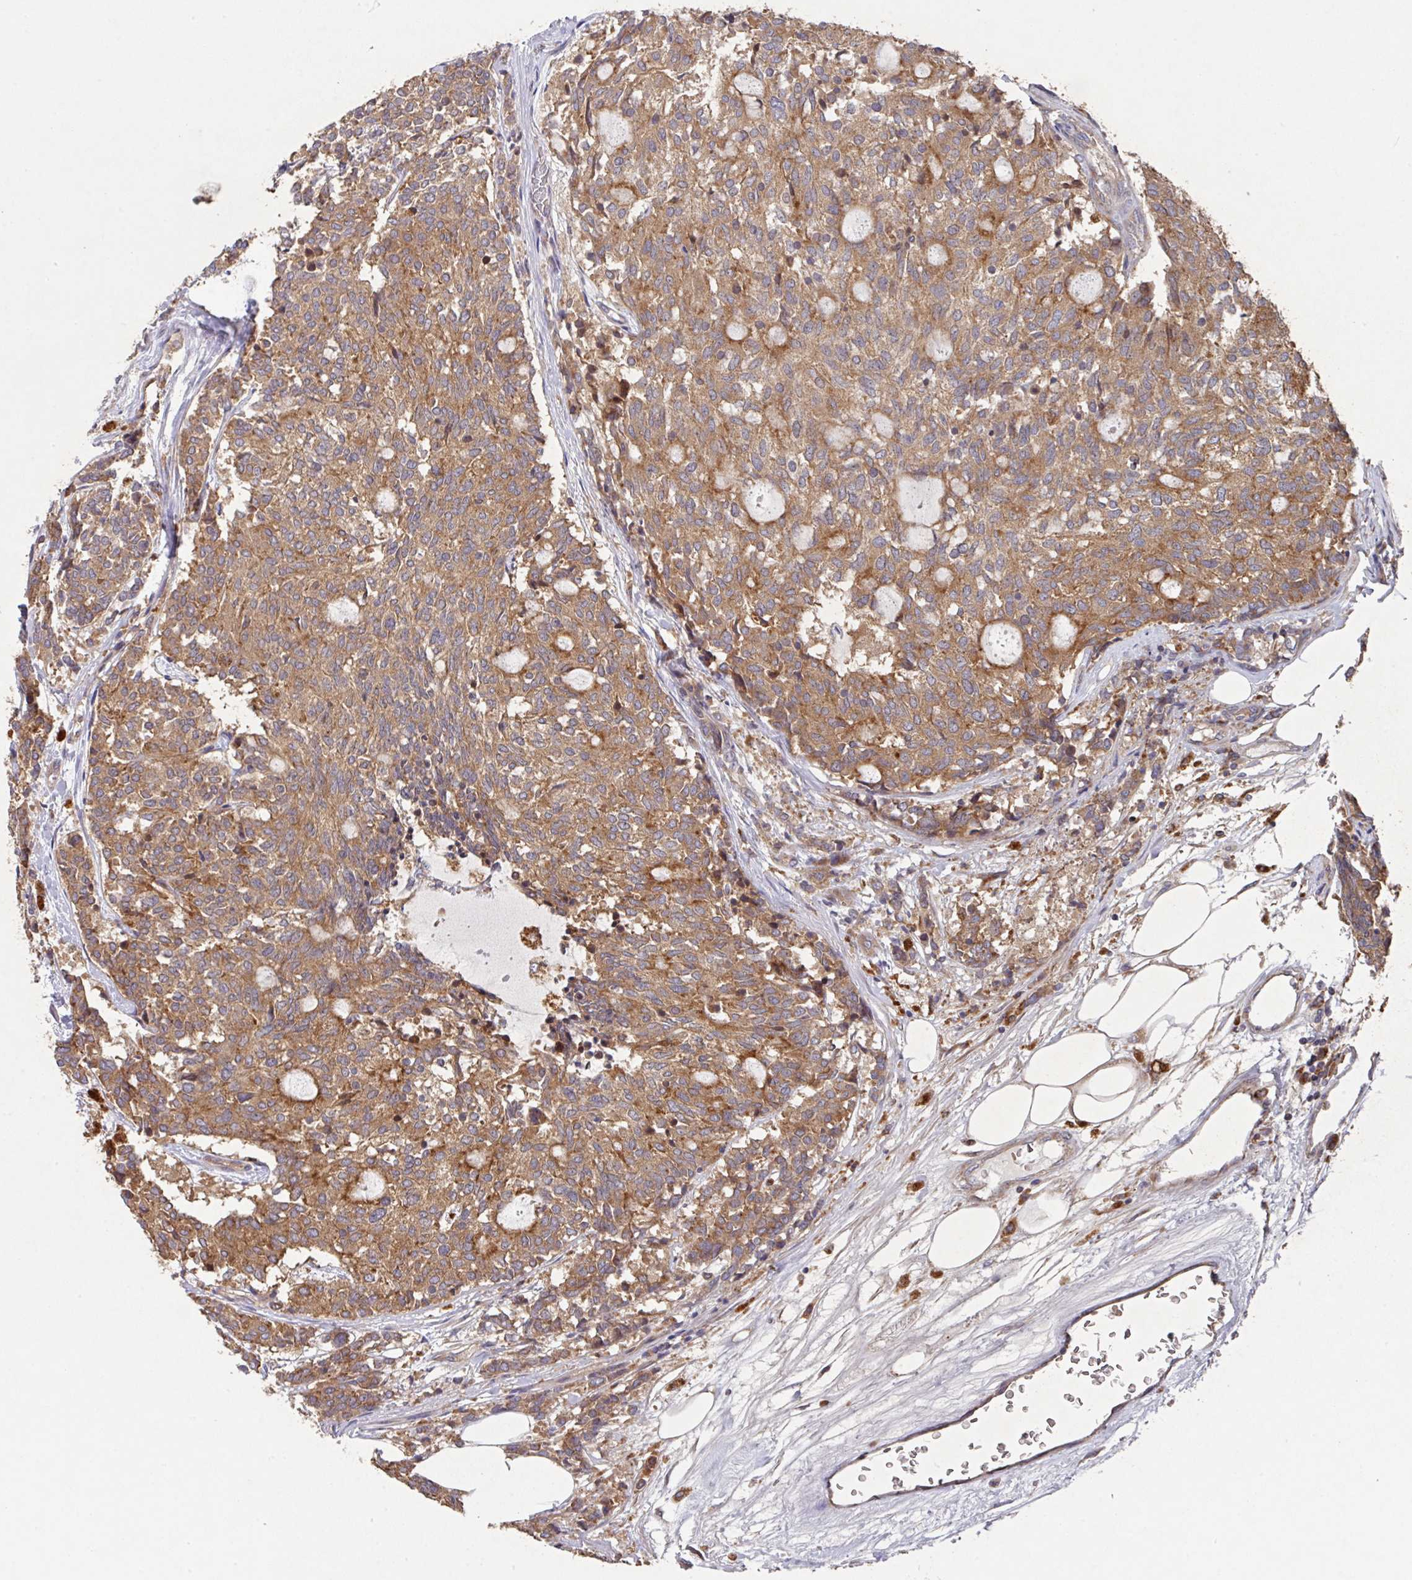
{"staining": {"intensity": "moderate", "quantity": ">75%", "location": "cytoplasmic/membranous"}, "tissue": "carcinoid", "cell_type": "Tumor cells", "image_type": "cancer", "snomed": [{"axis": "morphology", "description": "Carcinoid, malignant, NOS"}, {"axis": "topography", "description": "Pancreas"}], "caption": "Immunohistochemistry (DAB (3,3'-diaminobenzidine)) staining of human carcinoid demonstrates moderate cytoplasmic/membranous protein staining in approximately >75% of tumor cells. The protein is stained brown, and the nuclei are stained in blue (DAB IHC with brightfield microscopy, high magnification).", "gene": "TRIM14", "patient": {"sex": "female", "age": 54}}